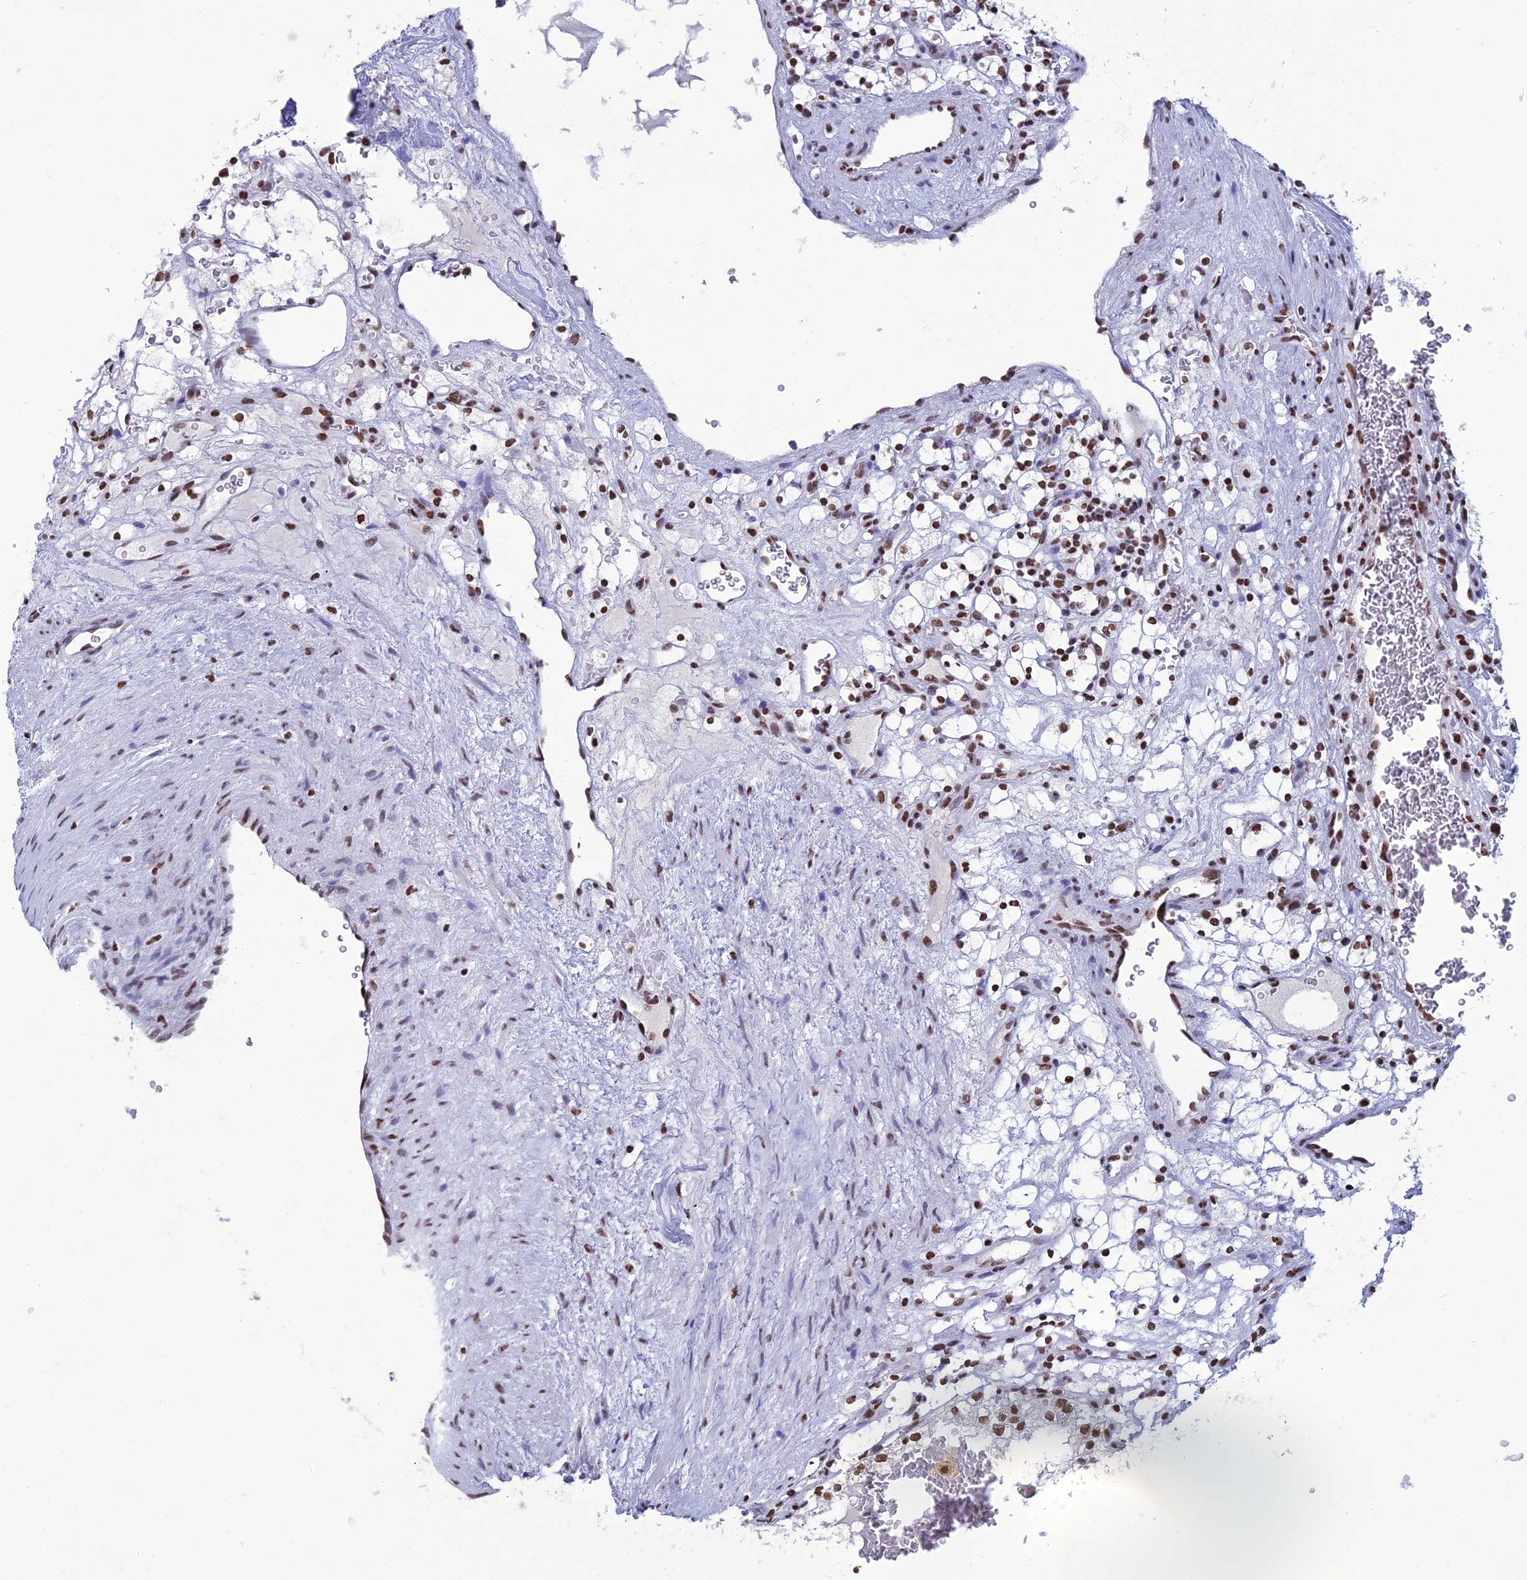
{"staining": {"intensity": "strong", "quantity": ">75%", "location": "nuclear"}, "tissue": "renal cancer", "cell_type": "Tumor cells", "image_type": "cancer", "snomed": [{"axis": "morphology", "description": "Adenocarcinoma, NOS"}, {"axis": "topography", "description": "Kidney"}], "caption": "Human adenocarcinoma (renal) stained with a brown dye displays strong nuclear positive expression in about >75% of tumor cells.", "gene": "PRAMEF12", "patient": {"sex": "female", "age": 69}}